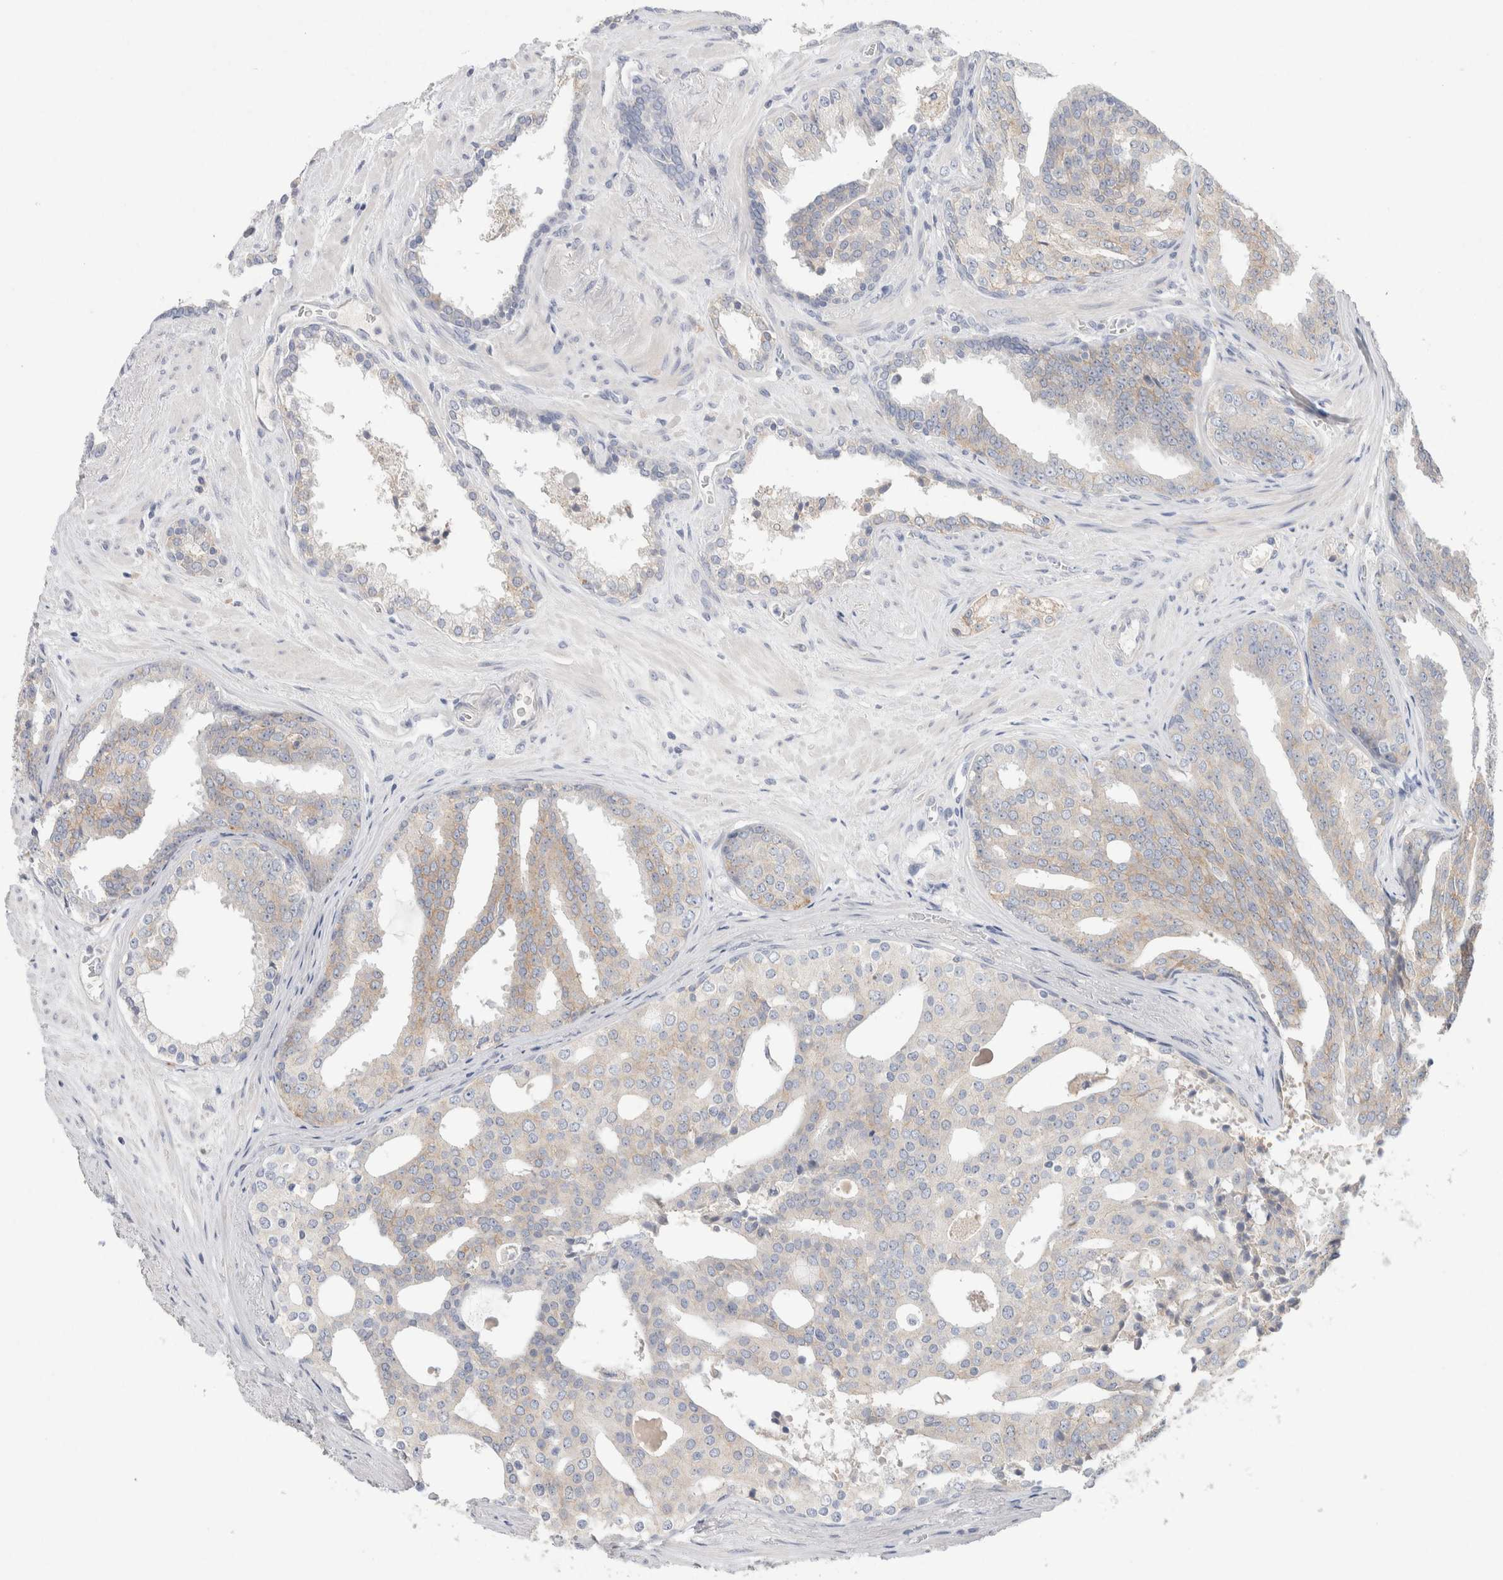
{"staining": {"intensity": "weak", "quantity": "<25%", "location": "cytoplasmic/membranous"}, "tissue": "prostate cancer", "cell_type": "Tumor cells", "image_type": "cancer", "snomed": [{"axis": "morphology", "description": "Adenocarcinoma, High grade"}, {"axis": "topography", "description": "Prostate"}], "caption": "High-grade adenocarcinoma (prostate) stained for a protein using immunohistochemistry exhibits no positivity tumor cells.", "gene": "CMTM4", "patient": {"sex": "male", "age": 71}}